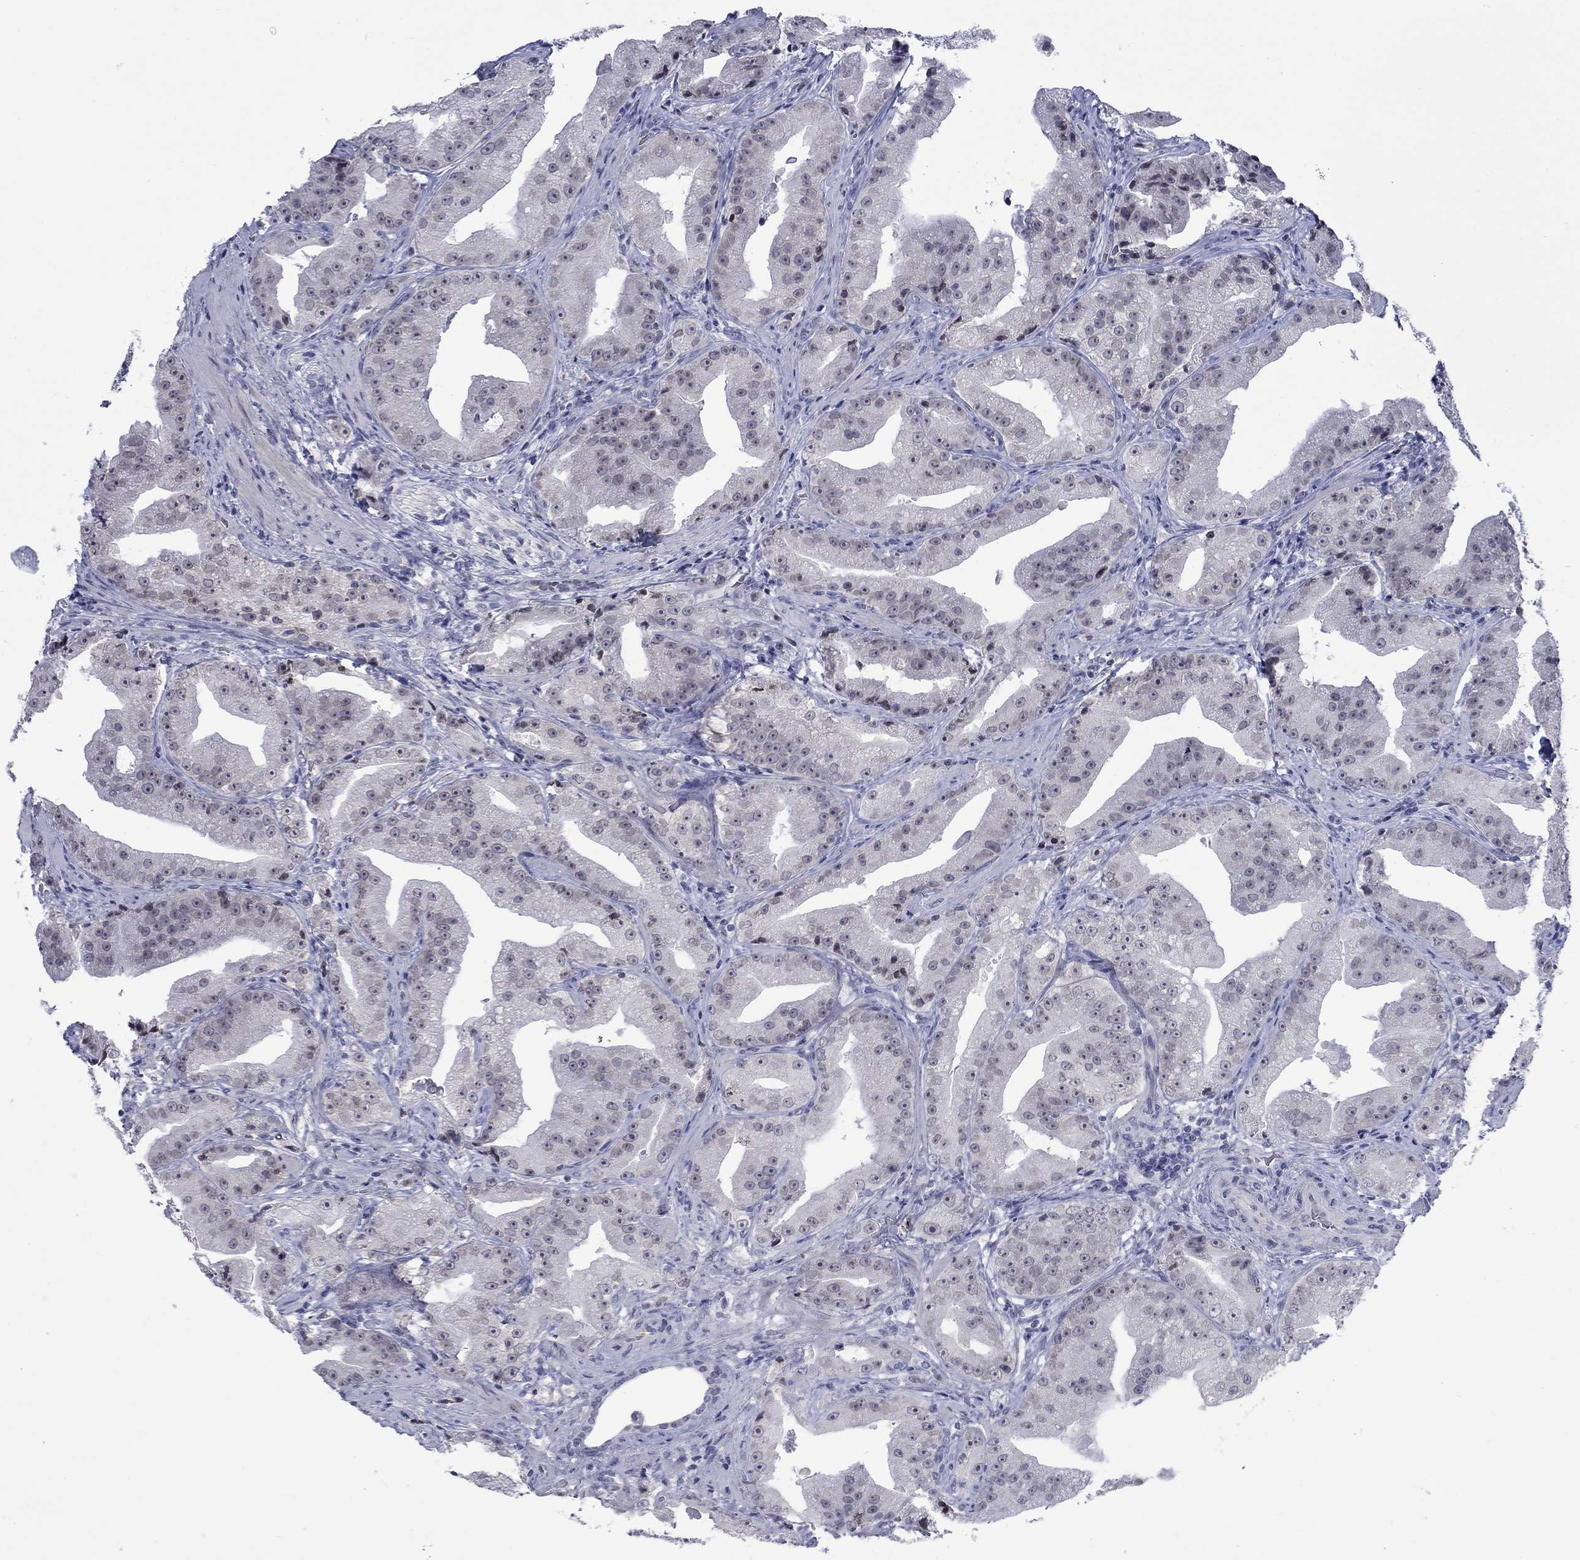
{"staining": {"intensity": "negative", "quantity": "none", "location": "none"}, "tissue": "prostate cancer", "cell_type": "Tumor cells", "image_type": "cancer", "snomed": [{"axis": "morphology", "description": "Adenocarcinoma, Low grade"}, {"axis": "topography", "description": "Prostate"}], "caption": "Immunohistochemistry histopathology image of neoplastic tissue: human prostate low-grade adenocarcinoma stained with DAB reveals no significant protein expression in tumor cells. The staining was performed using DAB (3,3'-diaminobenzidine) to visualize the protein expression in brown, while the nuclei were stained in blue with hematoxylin (Magnification: 20x).", "gene": "NSMF", "patient": {"sex": "male", "age": 62}}